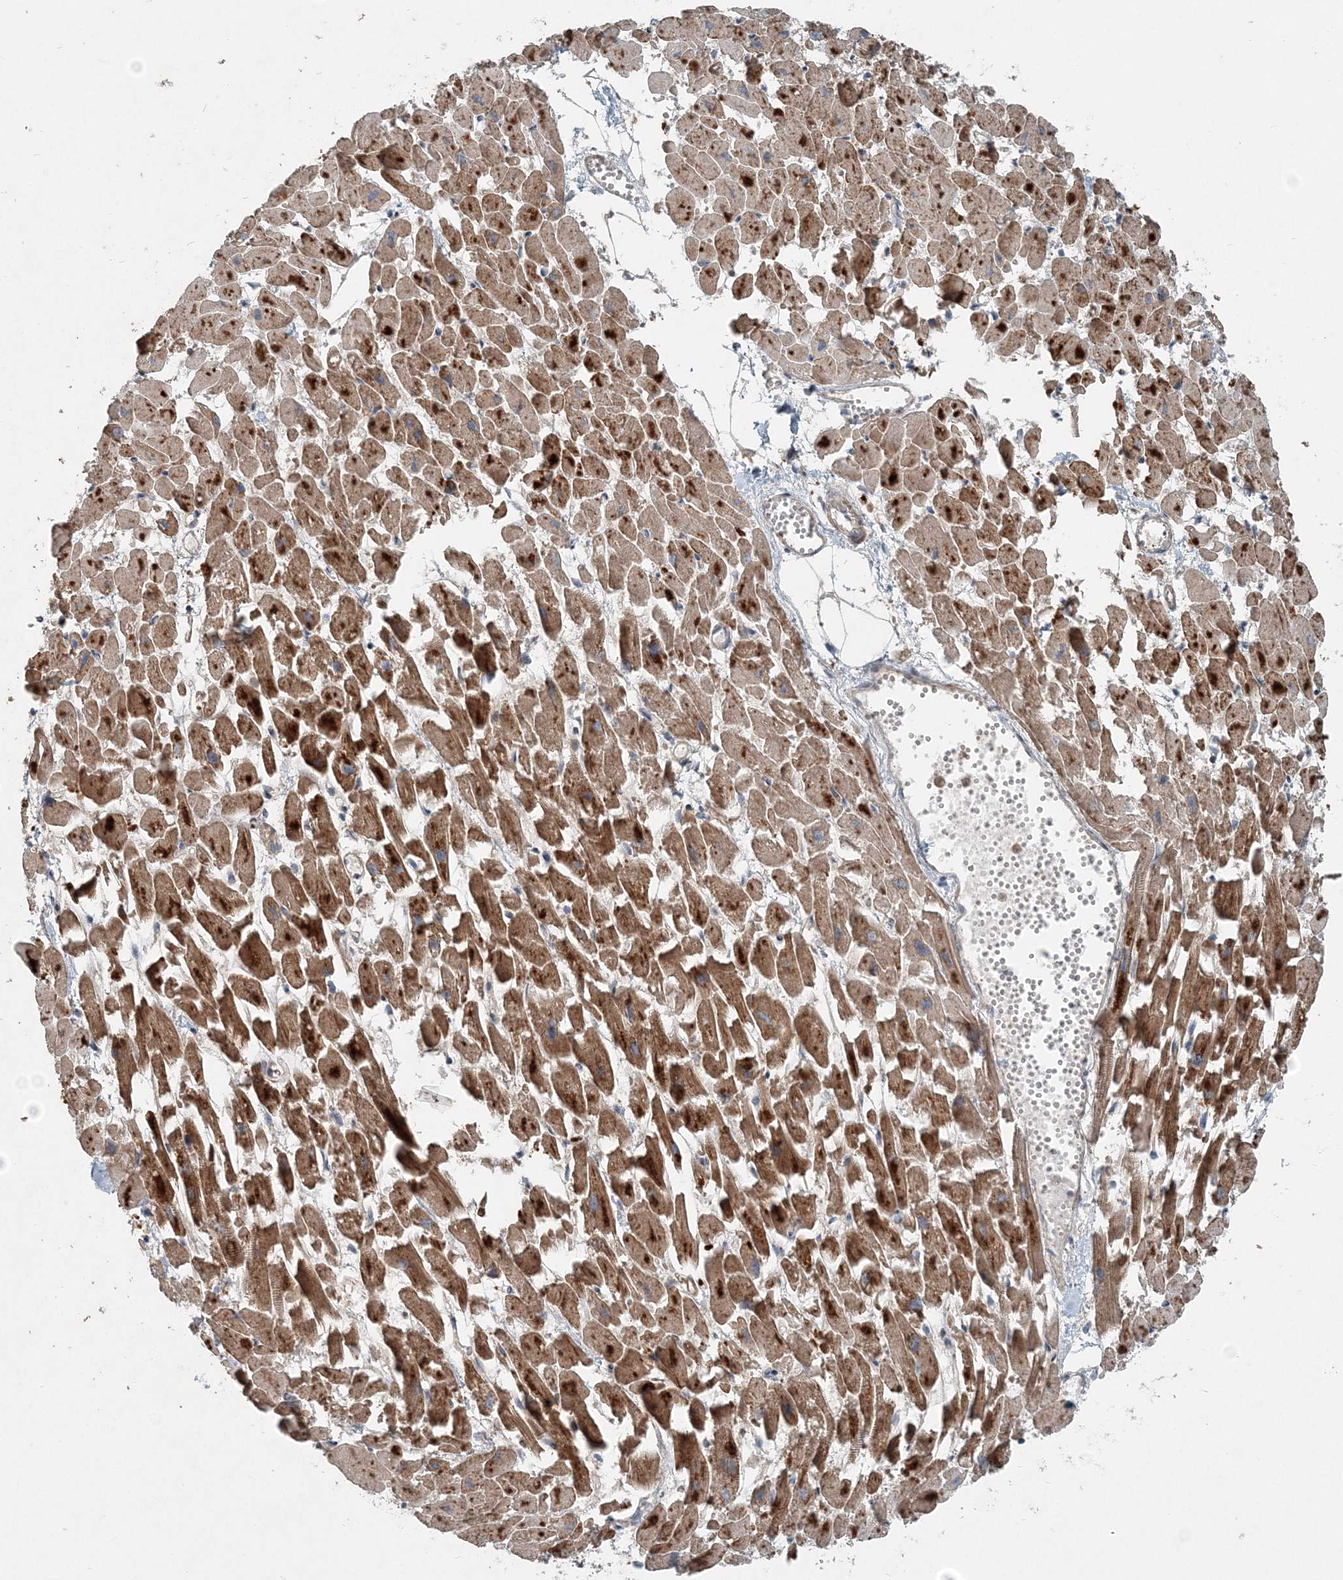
{"staining": {"intensity": "moderate", "quantity": ">75%", "location": "cytoplasmic/membranous"}, "tissue": "heart muscle", "cell_type": "Cardiomyocytes", "image_type": "normal", "snomed": [{"axis": "morphology", "description": "Normal tissue, NOS"}, {"axis": "topography", "description": "Heart"}], "caption": "Immunohistochemical staining of benign human heart muscle shows moderate cytoplasmic/membranous protein expression in about >75% of cardiomyocytes. The protein of interest is stained brown, and the nuclei are stained in blue (DAB (3,3'-diaminobenzidine) IHC with brightfield microscopy, high magnification).", "gene": "INTU", "patient": {"sex": "female", "age": 64}}